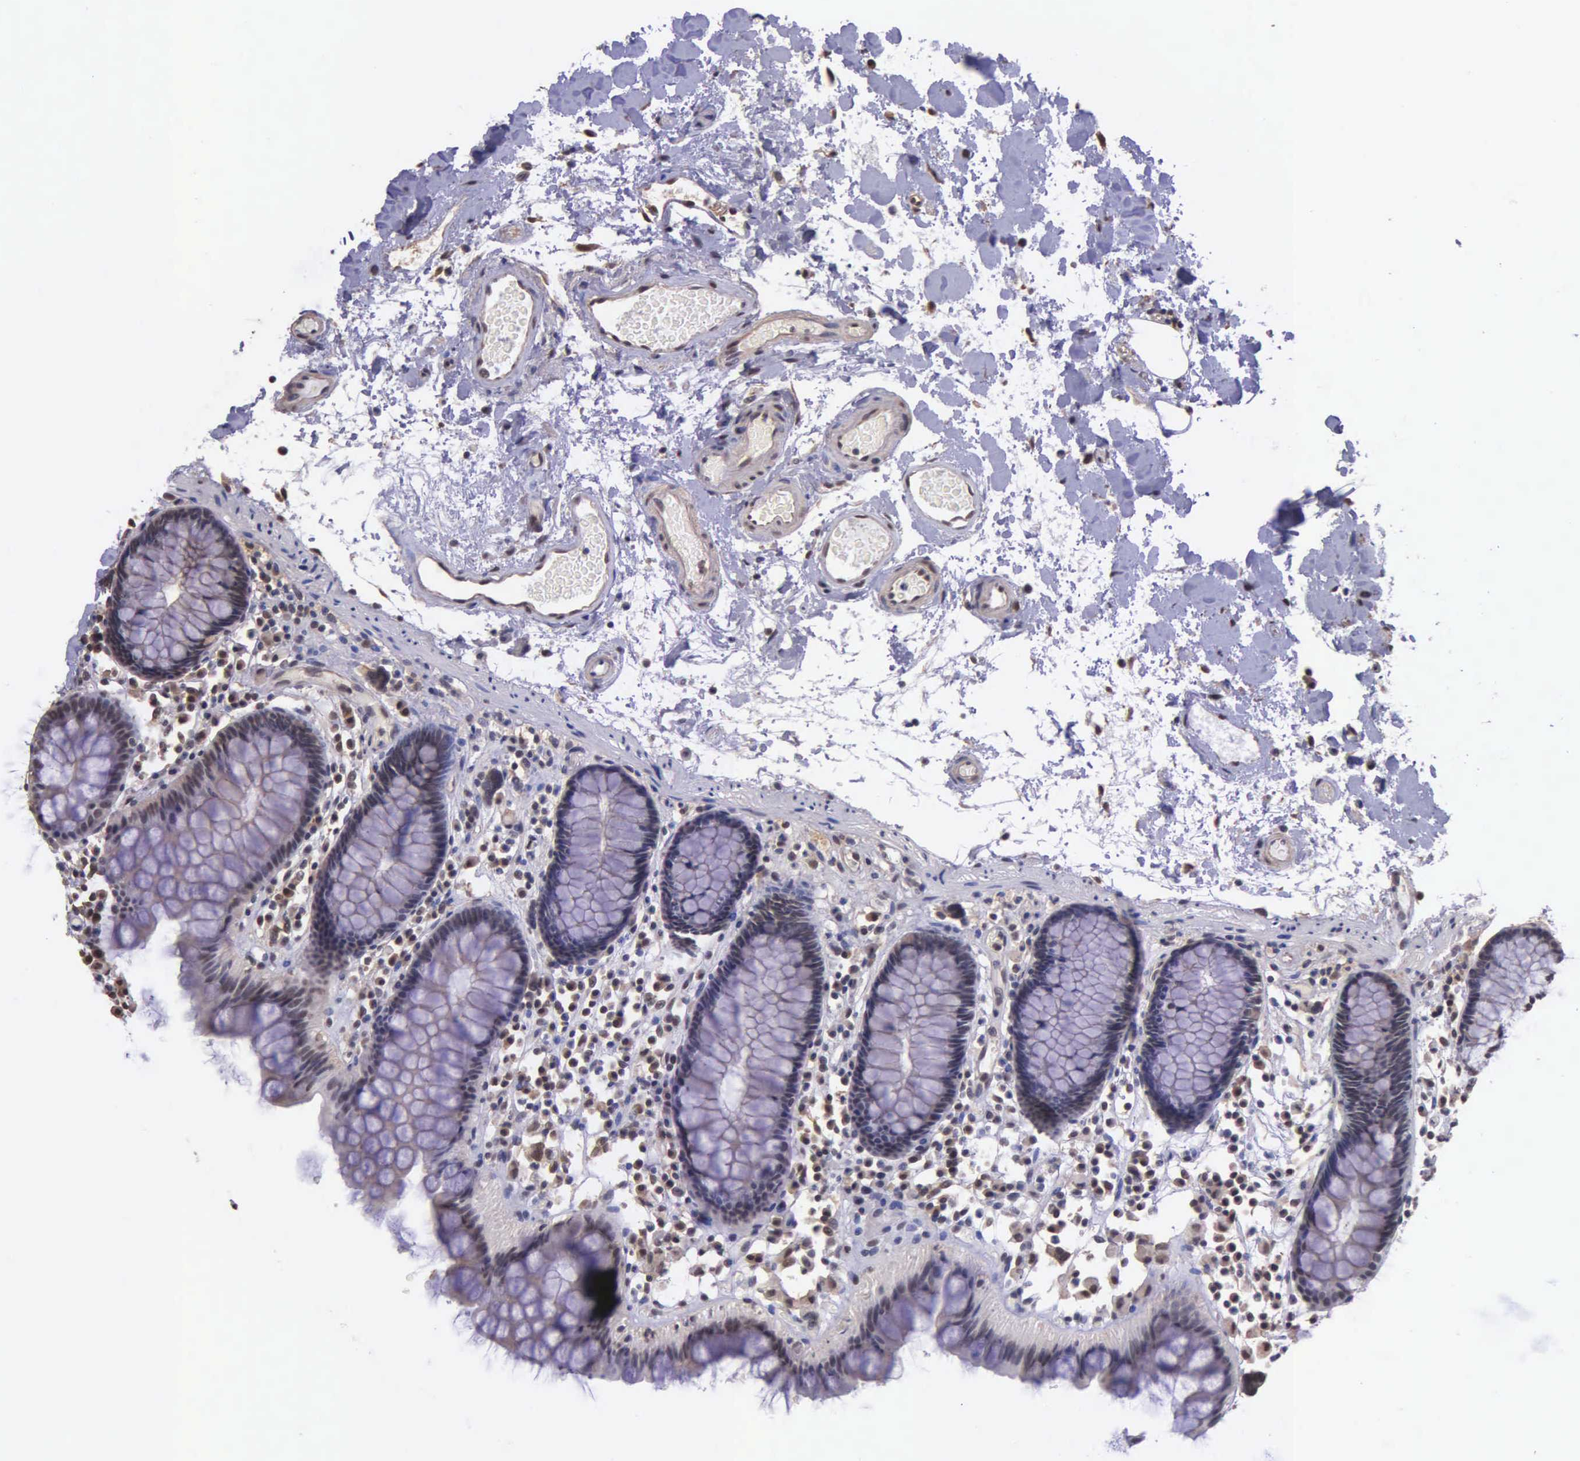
{"staining": {"intensity": "moderate", "quantity": ">75%", "location": "nuclear"}, "tissue": "colon", "cell_type": "Endothelial cells", "image_type": "normal", "snomed": [{"axis": "morphology", "description": "Normal tissue, NOS"}, {"axis": "topography", "description": "Colon"}], "caption": "Immunohistochemistry of unremarkable colon reveals medium levels of moderate nuclear positivity in approximately >75% of endothelial cells.", "gene": "PSMC1", "patient": {"sex": "female", "age": 78}}